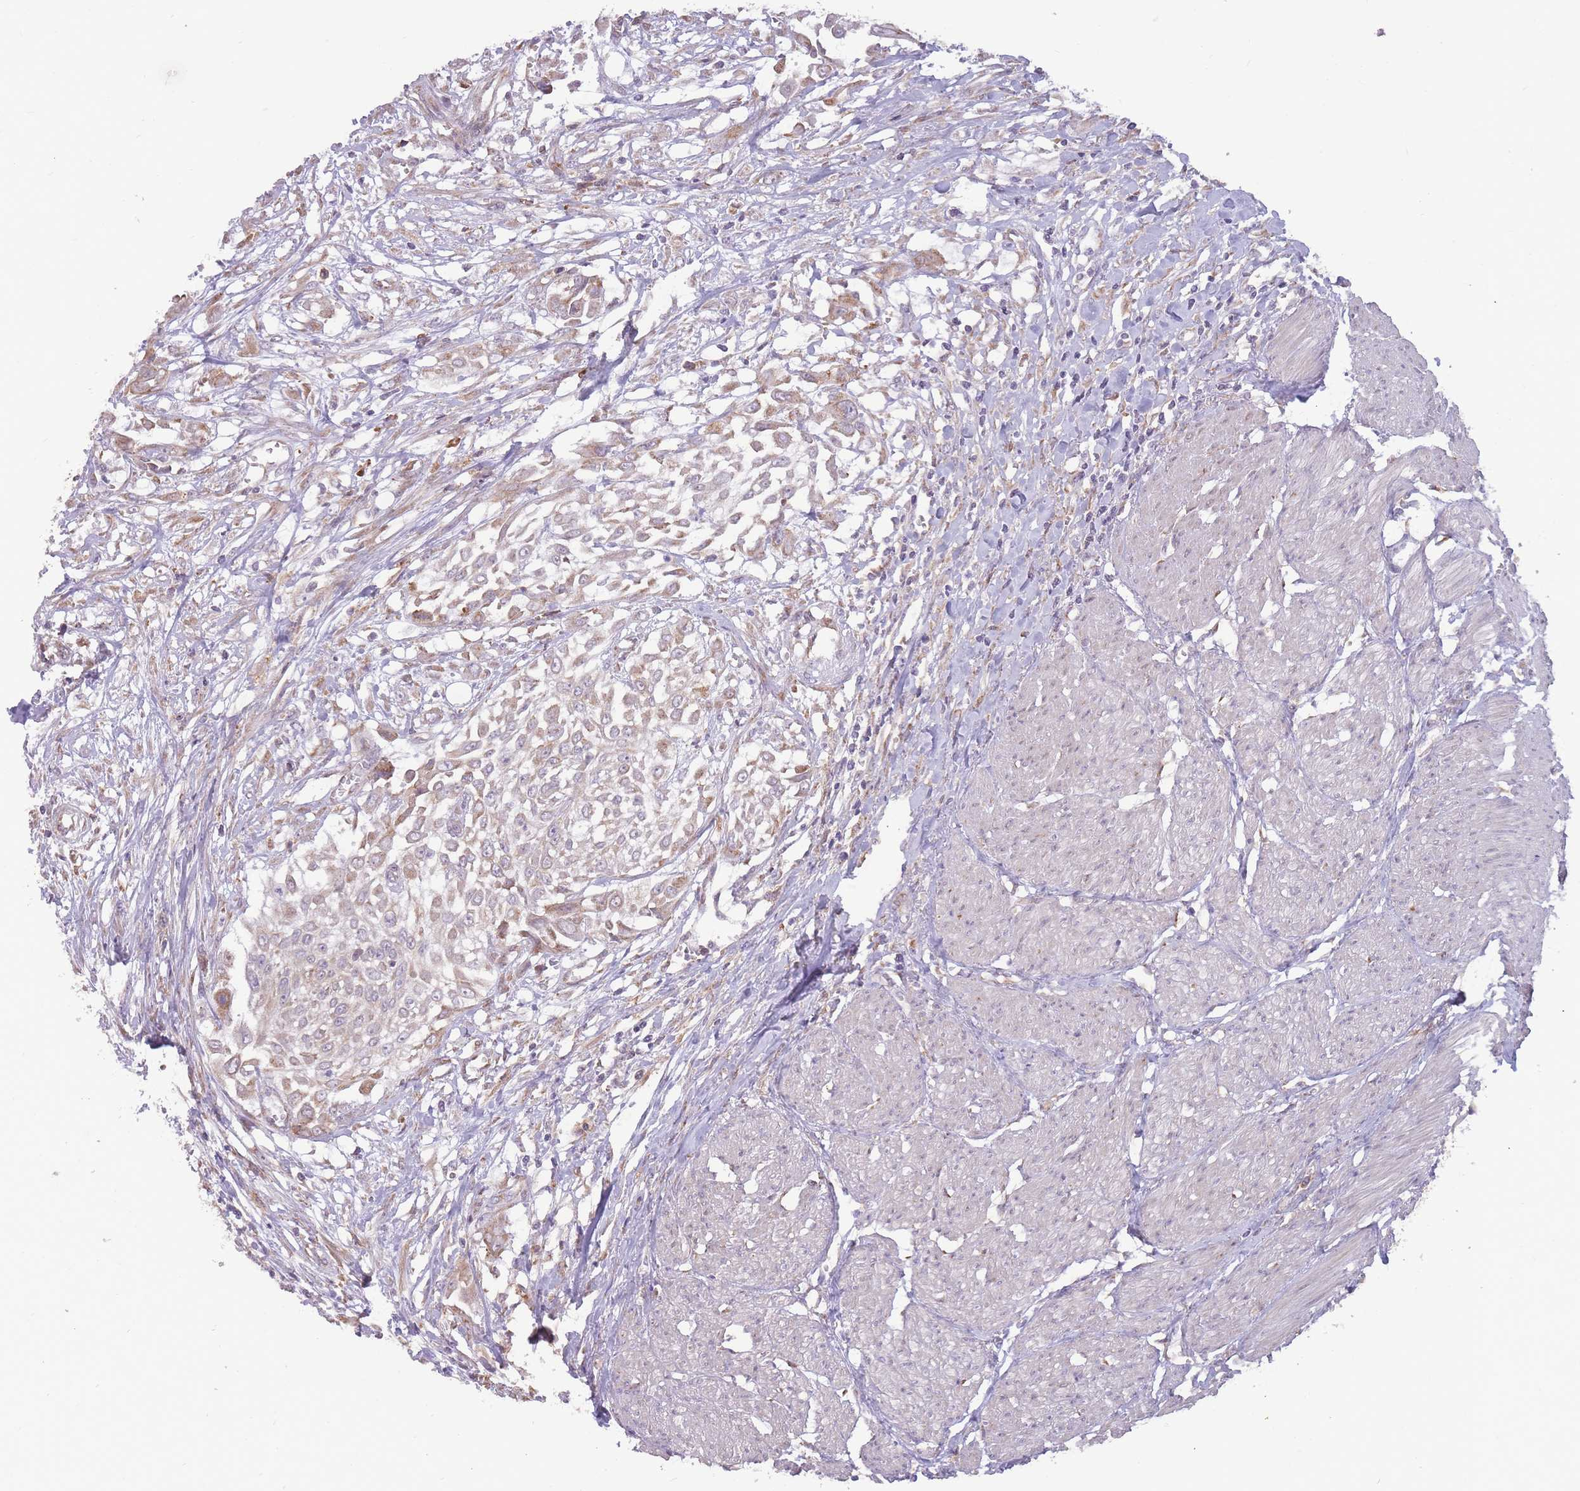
{"staining": {"intensity": "weak", "quantity": ">75%", "location": "cytoplasmic/membranous"}, "tissue": "urothelial cancer", "cell_type": "Tumor cells", "image_type": "cancer", "snomed": [{"axis": "morphology", "description": "Urothelial carcinoma, High grade"}, {"axis": "topography", "description": "Urinary bladder"}], "caption": "DAB immunohistochemical staining of high-grade urothelial carcinoma demonstrates weak cytoplasmic/membranous protein expression in approximately >75% of tumor cells. The protein is stained brown, and the nuclei are stained in blue (DAB IHC with brightfield microscopy, high magnification).", "gene": "TRAPPC5", "patient": {"sex": "male", "age": 57}}